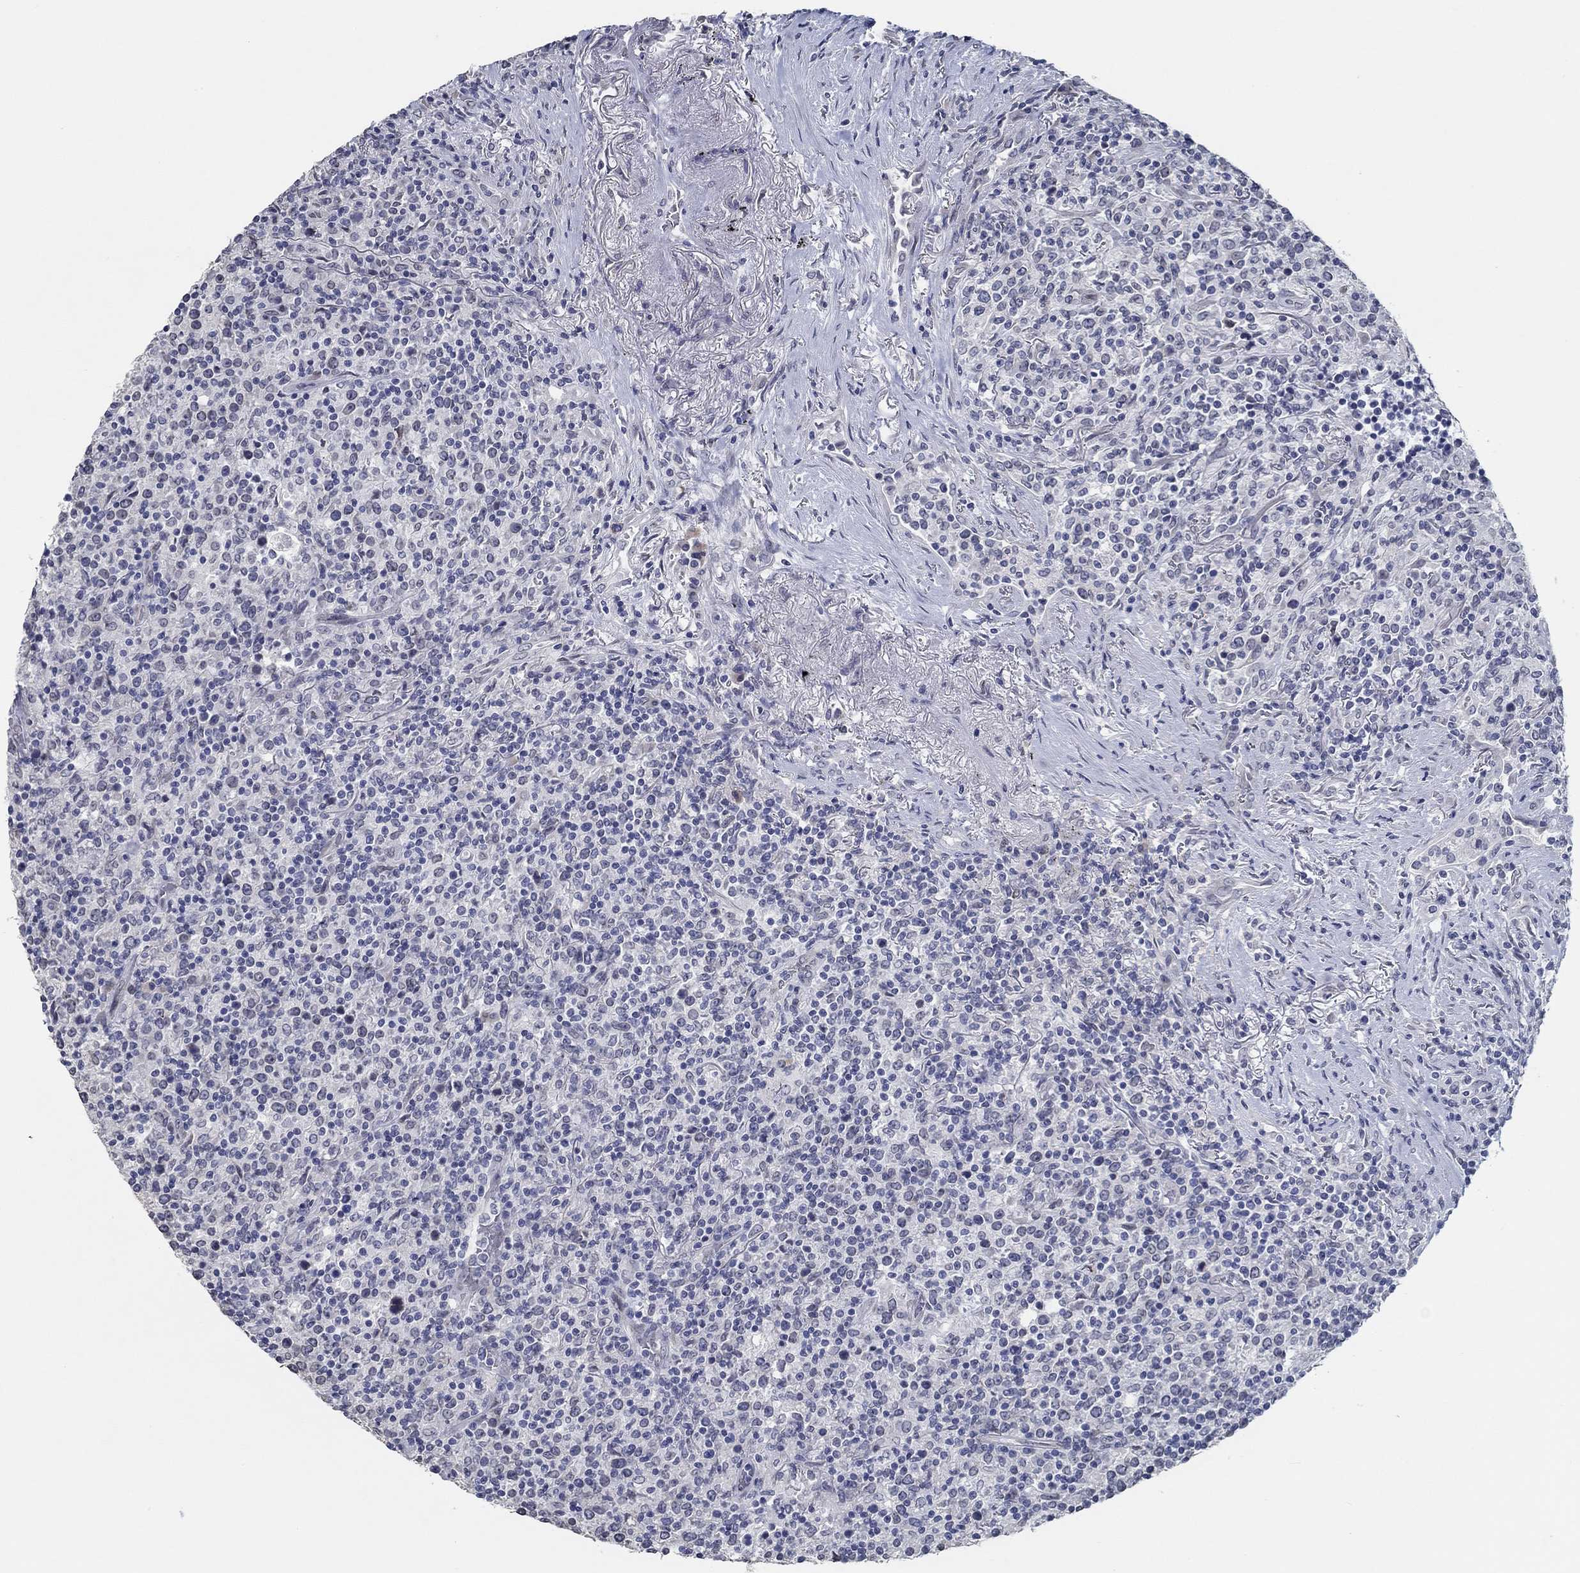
{"staining": {"intensity": "negative", "quantity": "none", "location": "none"}, "tissue": "lymphoma", "cell_type": "Tumor cells", "image_type": "cancer", "snomed": [{"axis": "morphology", "description": "Malignant lymphoma, non-Hodgkin's type, High grade"}, {"axis": "topography", "description": "Lung"}], "caption": "Immunohistochemical staining of human lymphoma demonstrates no significant staining in tumor cells. The staining is performed using DAB brown chromogen with nuclei counter-stained in using hematoxylin.", "gene": "NUP155", "patient": {"sex": "male", "age": 79}}